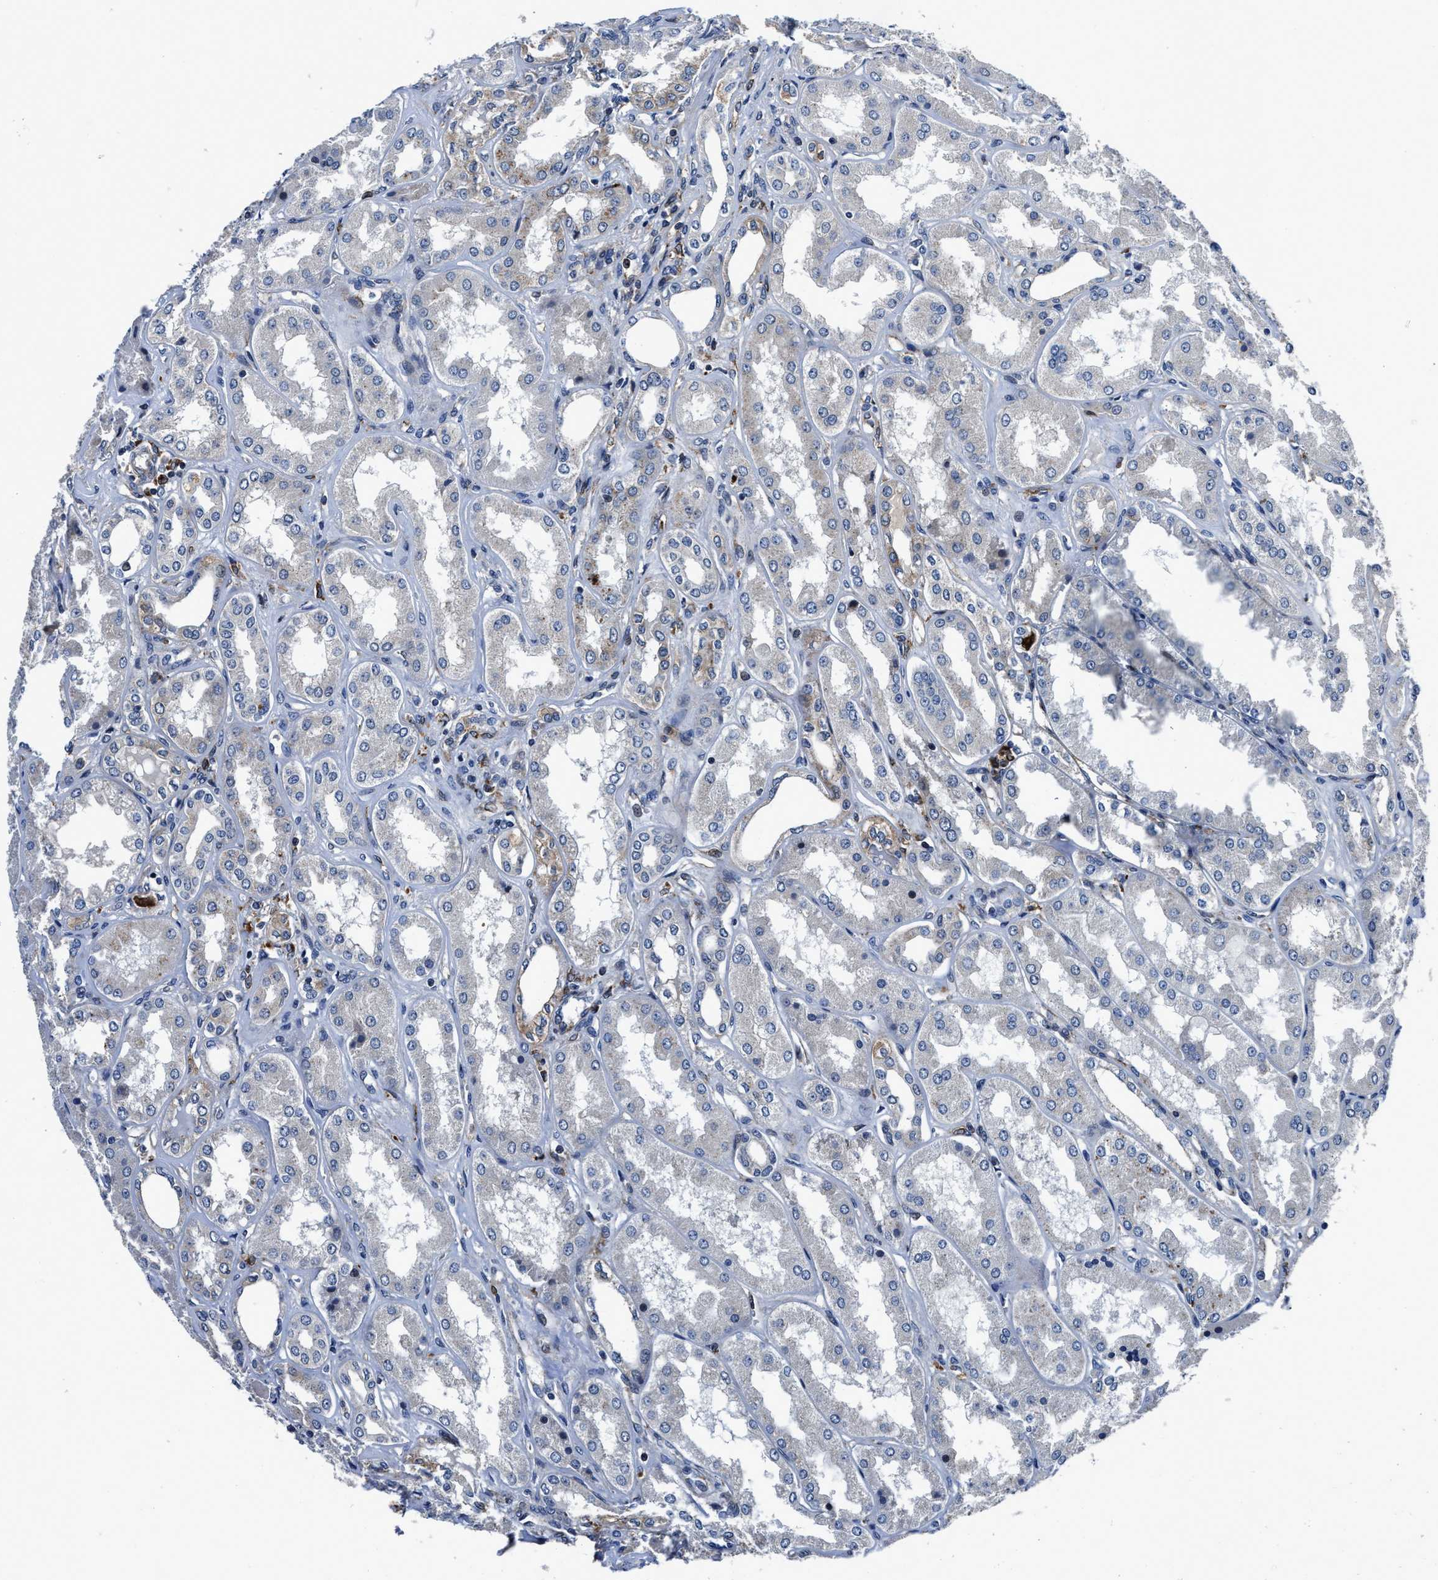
{"staining": {"intensity": "moderate", "quantity": "25%-75%", "location": "cytoplasmic/membranous,nuclear"}, "tissue": "kidney", "cell_type": "Cells in glomeruli", "image_type": "normal", "snomed": [{"axis": "morphology", "description": "Normal tissue, NOS"}, {"axis": "topography", "description": "Kidney"}], "caption": "Benign kidney exhibits moderate cytoplasmic/membranous,nuclear positivity in about 25%-75% of cells in glomeruli, visualized by immunohistochemistry.", "gene": "C2orf66", "patient": {"sex": "female", "age": 56}}